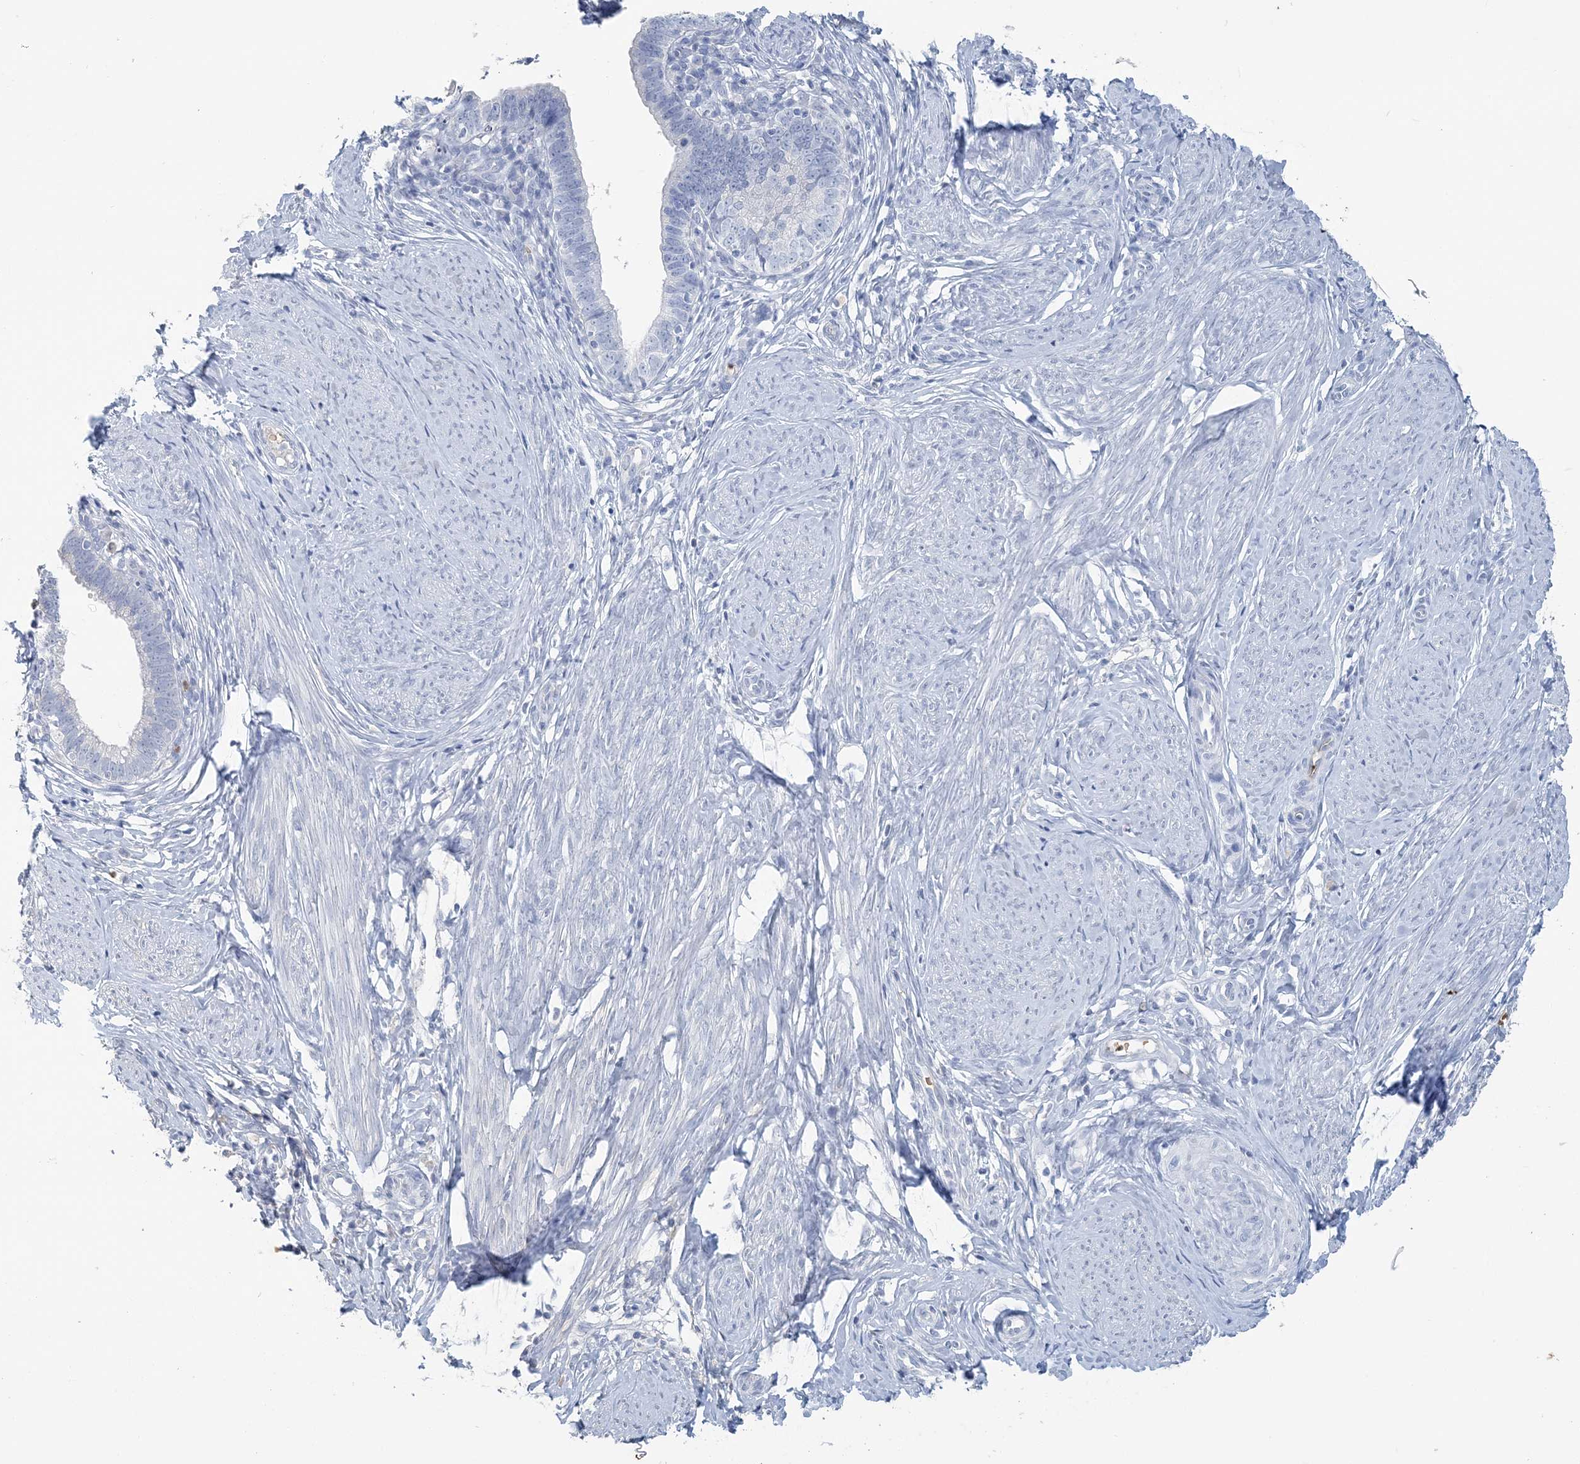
{"staining": {"intensity": "negative", "quantity": "none", "location": "none"}, "tissue": "cervical cancer", "cell_type": "Tumor cells", "image_type": "cancer", "snomed": [{"axis": "morphology", "description": "Adenocarcinoma, NOS"}, {"axis": "topography", "description": "Cervix"}], "caption": "Micrograph shows no protein positivity in tumor cells of adenocarcinoma (cervical) tissue.", "gene": "HBD", "patient": {"sex": "female", "age": 36}}